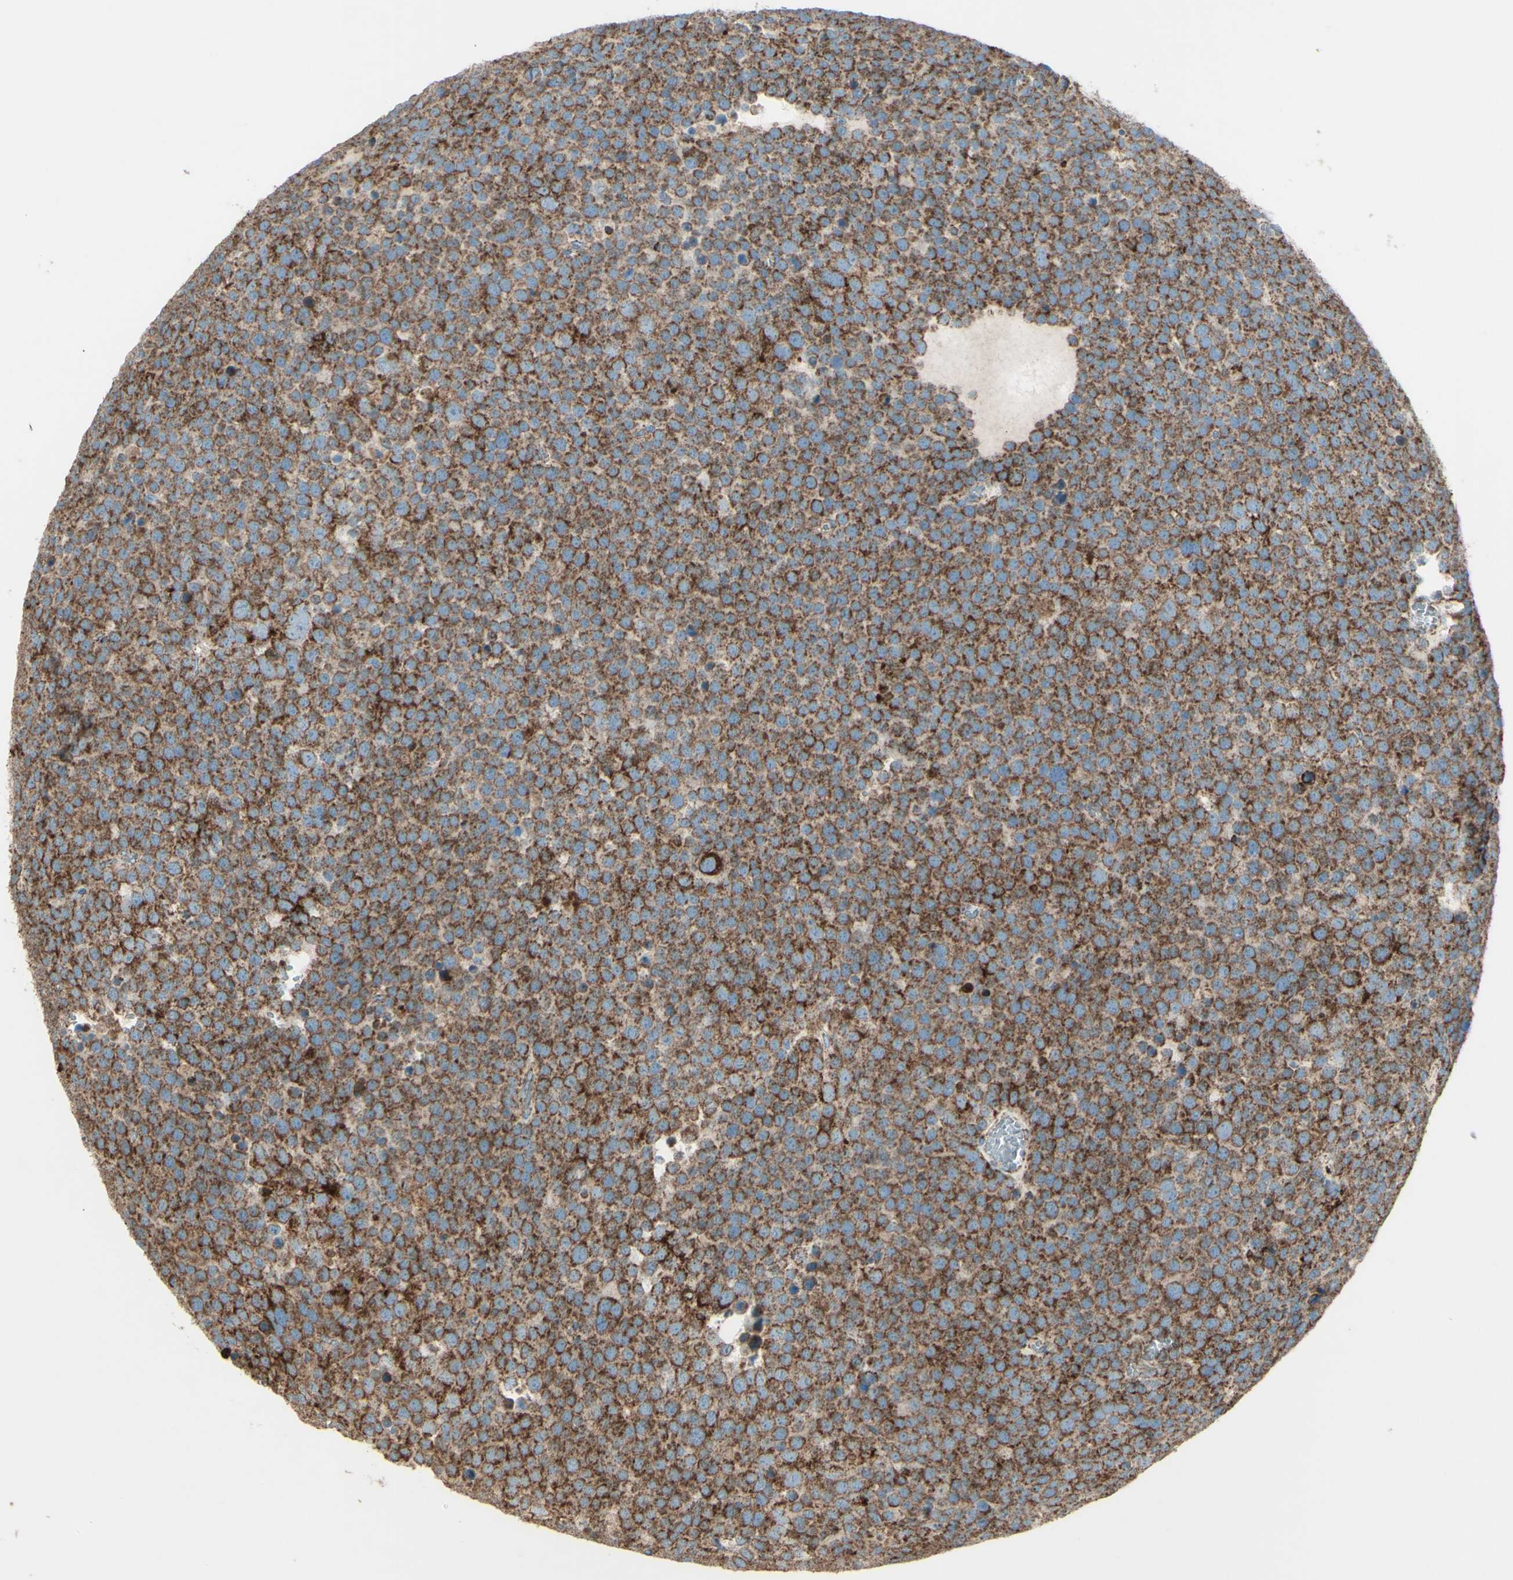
{"staining": {"intensity": "strong", "quantity": ">75%", "location": "cytoplasmic/membranous"}, "tissue": "testis cancer", "cell_type": "Tumor cells", "image_type": "cancer", "snomed": [{"axis": "morphology", "description": "Seminoma, NOS"}, {"axis": "topography", "description": "Testis"}], "caption": "Tumor cells display strong cytoplasmic/membranous expression in approximately >75% of cells in testis seminoma. The staining was performed using DAB (3,3'-diaminobenzidine) to visualize the protein expression in brown, while the nuclei were stained in blue with hematoxylin (Magnification: 20x).", "gene": "RHOT1", "patient": {"sex": "male", "age": 71}}